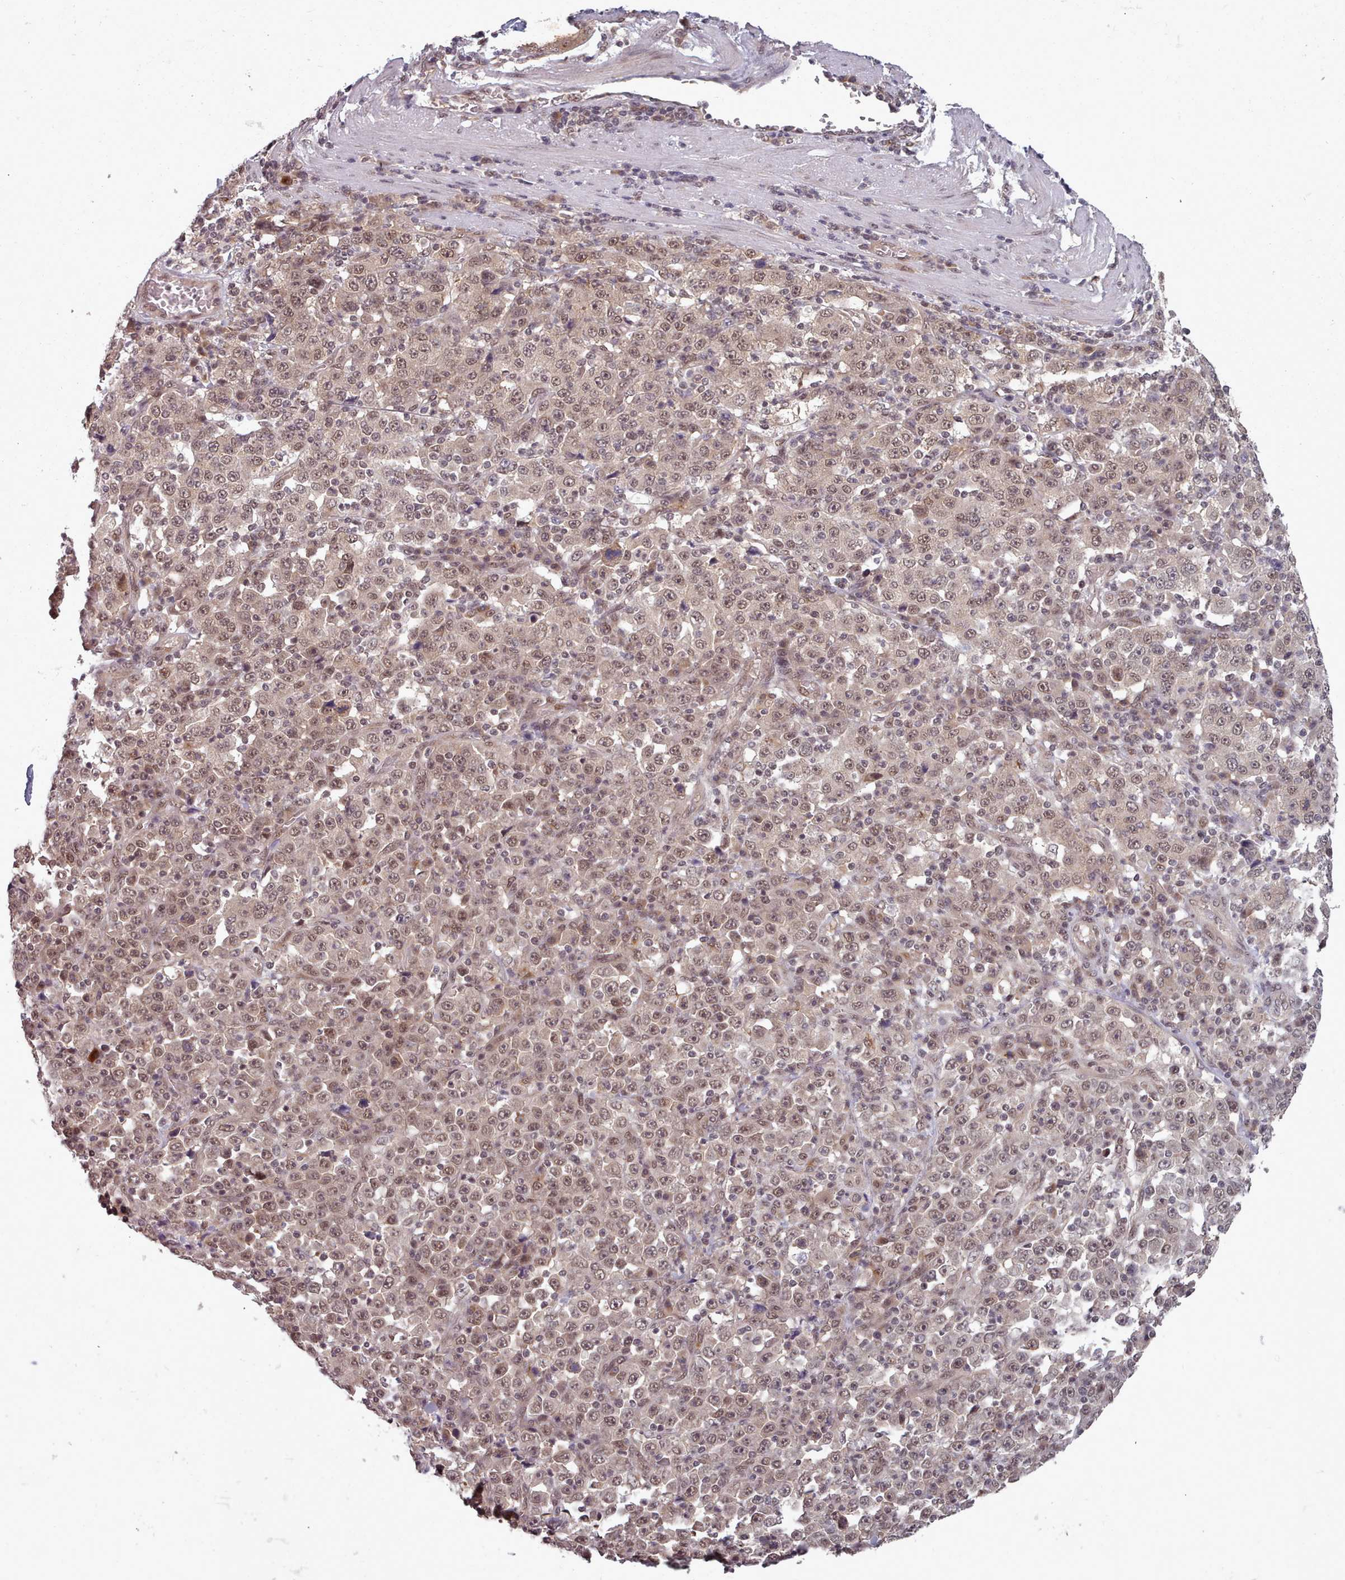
{"staining": {"intensity": "weak", "quantity": ">75%", "location": "nuclear"}, "tissue": "stomach cancer", "cell_type": "Tumor cells", "image_type": "cancer", "snomed": [{"axis": "morphology", "description": "Normal tissue, NOS"}, {"axis": "morphology", "description": "Adenocarcinoma, NOS"}, {"axis": "topography", "description": "Stomach, upper"}, {"axis": "topography", "description": "Stomach"}], "caption": "Stomach adenocarcinoma stained with DAB immunohistochemistry (IHC) reveals low levels of weak nuclear staining in about >75% of tumor cells. (Brightfield microscopy of DAB IHC at high magnification).", "gene": "DHX8", "patient": {"sex": "male", "age": 59}}